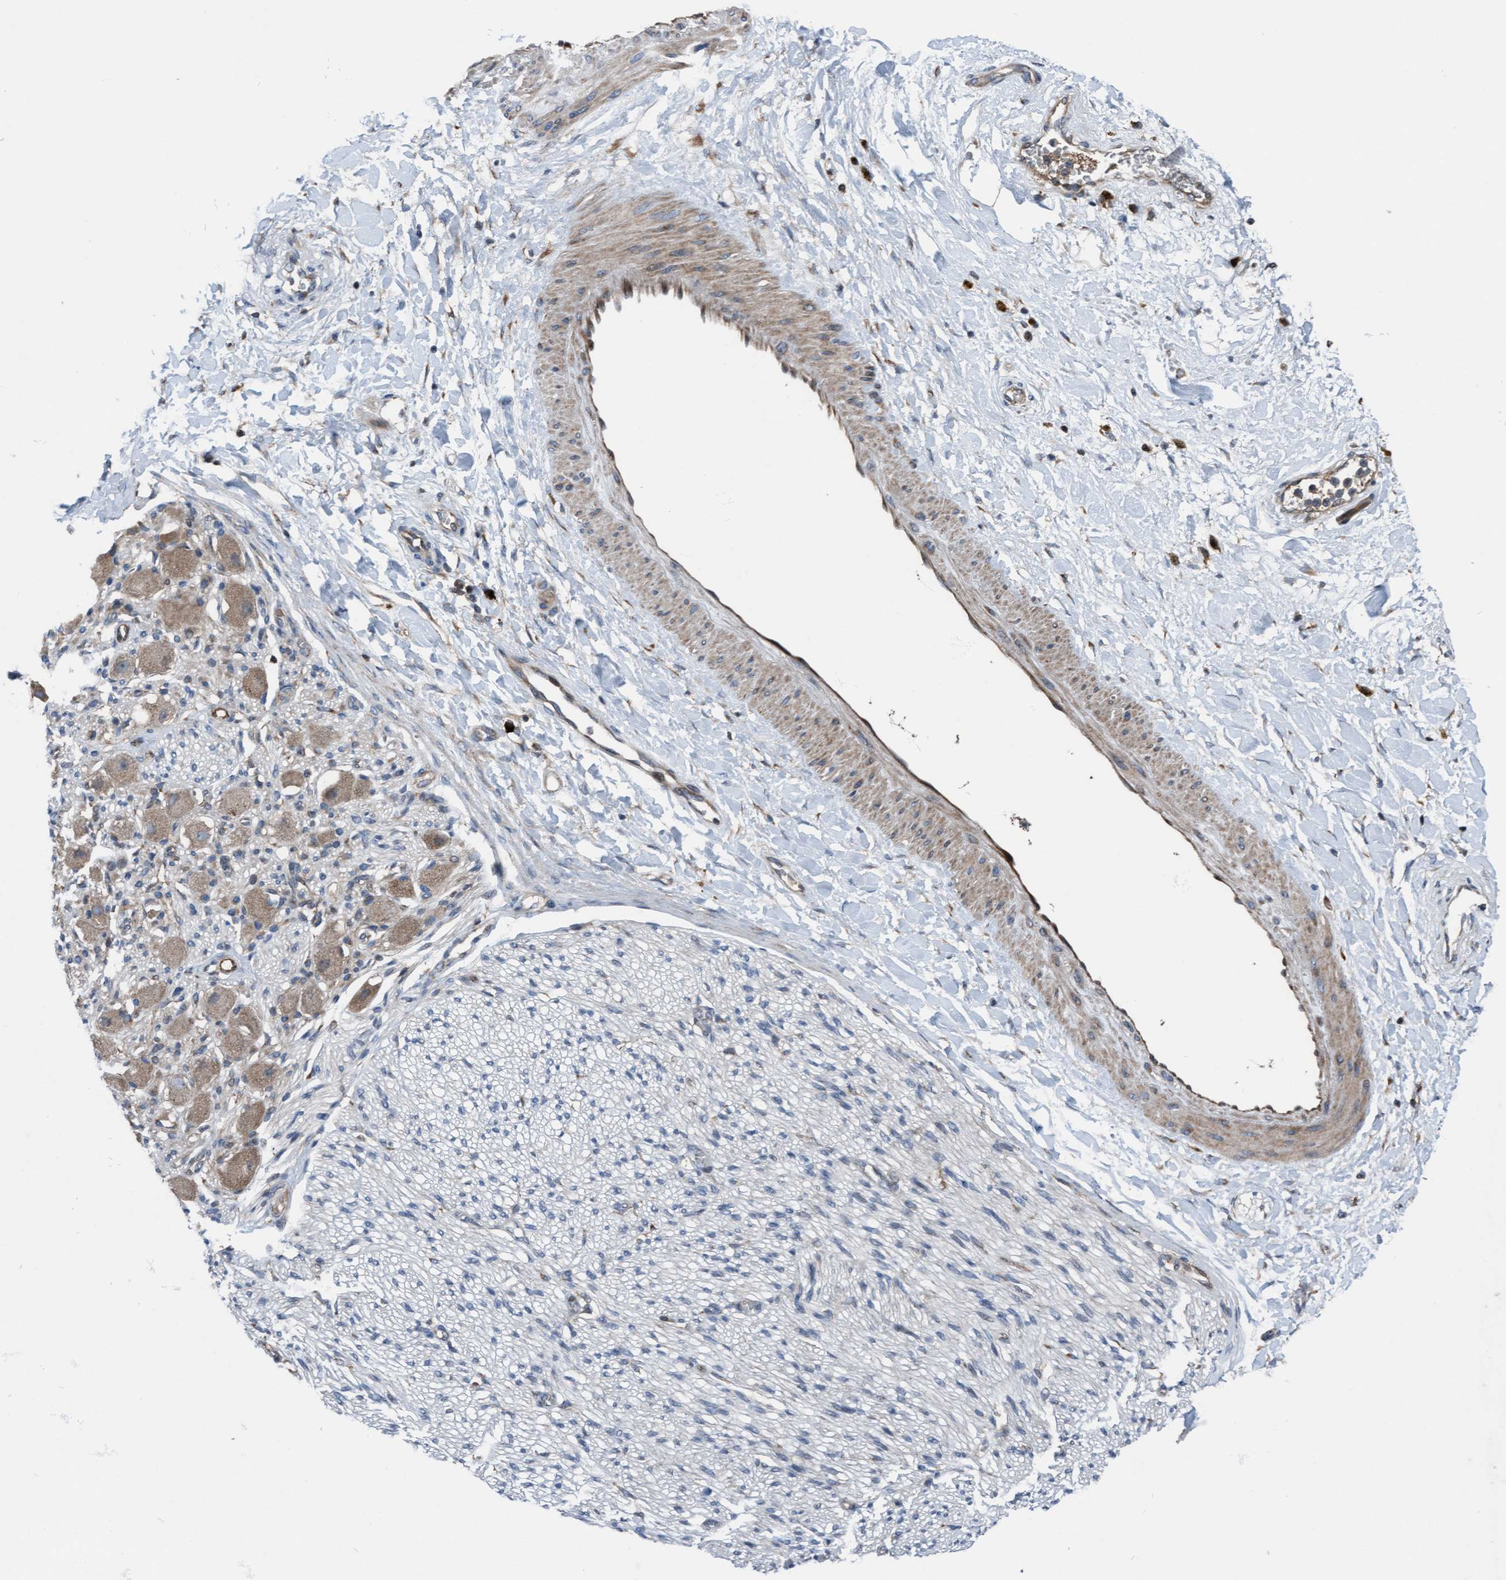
{"staining": {"intensity": "moderate", "quantity": "25%-75%", "location": "cytoplasmic/membranous,nuclear"}, "tissue": "adipose tissue", "cell_type": "Adipocytes", "image_type": "normal", "snomed": [{"axis": "morphology", "description": "Normal tissue, NOS"}, {"axis": "topography", "description": "Kidney"}, {"axis": "topography", "description": "Peripheral nerve tissue"}], "caption": "Protein staining by IHC demonstrates moderate cytoplasmic/membranous,nuclear positivity in approximately 25%-75% of adipocytes in benign adipose tissue. The staining was performed using DAB (3,3'-diaminobenzidine) to visualize the protein expression in brown, while the nuclei were stained in blue with hematoxylin (Magnification: 20x).", "gene": "KLHL26", "patient": {"sex": "male", "age": 7}}